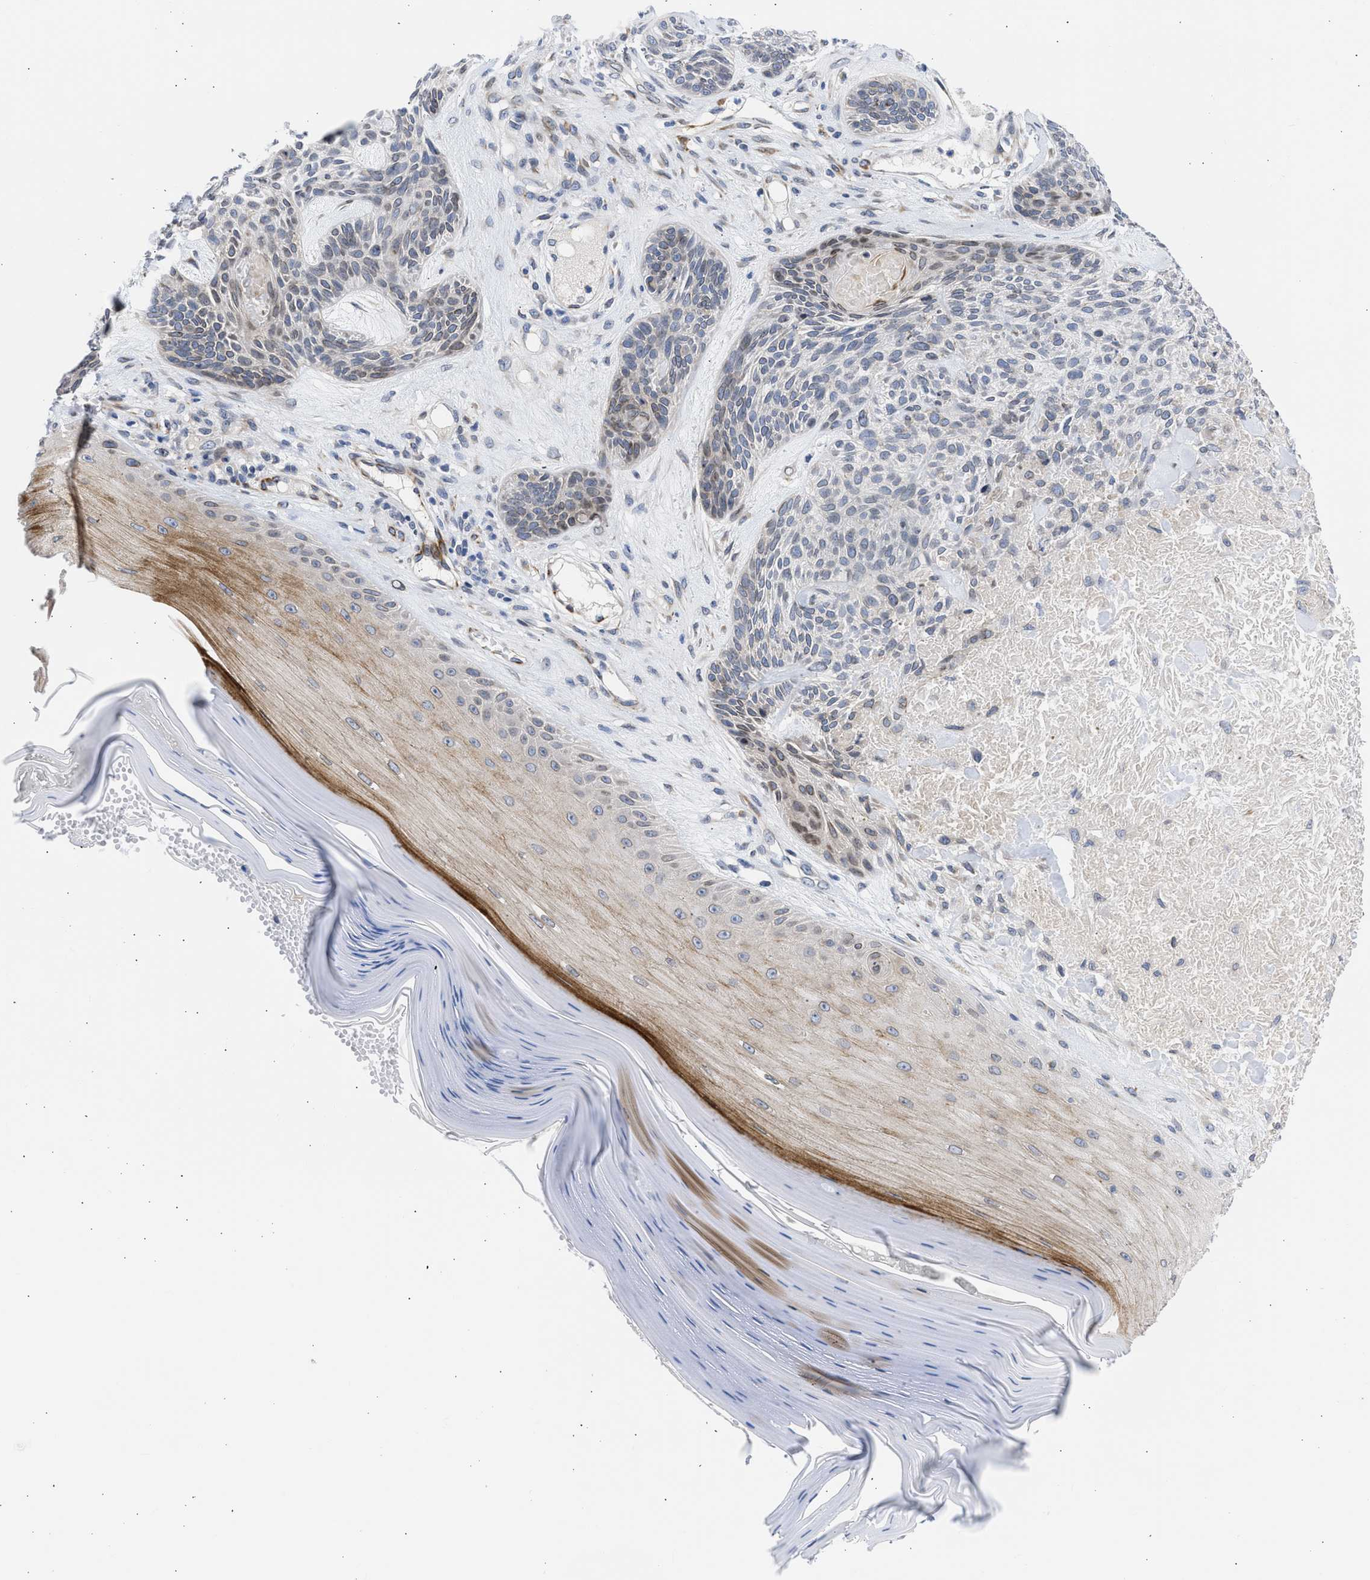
{"staining": {"intensity": "weak", "quantity": "<25%", "location": "nuclear"}, "tissue": "skin cancer", "cell_type": "Tumor cells", "image_type": "cancer", "snomed": [{"axis": "morphology", "description": "Basal cell carcinoma"}, {"axis": "topography", "description": "Skin"}], "caption": "Immunohistochemistry photomicrograph of neoplastic tissue: human skin cancer stained with DAB reveals no significant protein expression in tumor cells. (Brightfield microscopy of DAB (3,3'-diaminobenzidine) IHC at high magnification).", "gene": "NUP35", "patient": {"sex": "male", "age": 55}}